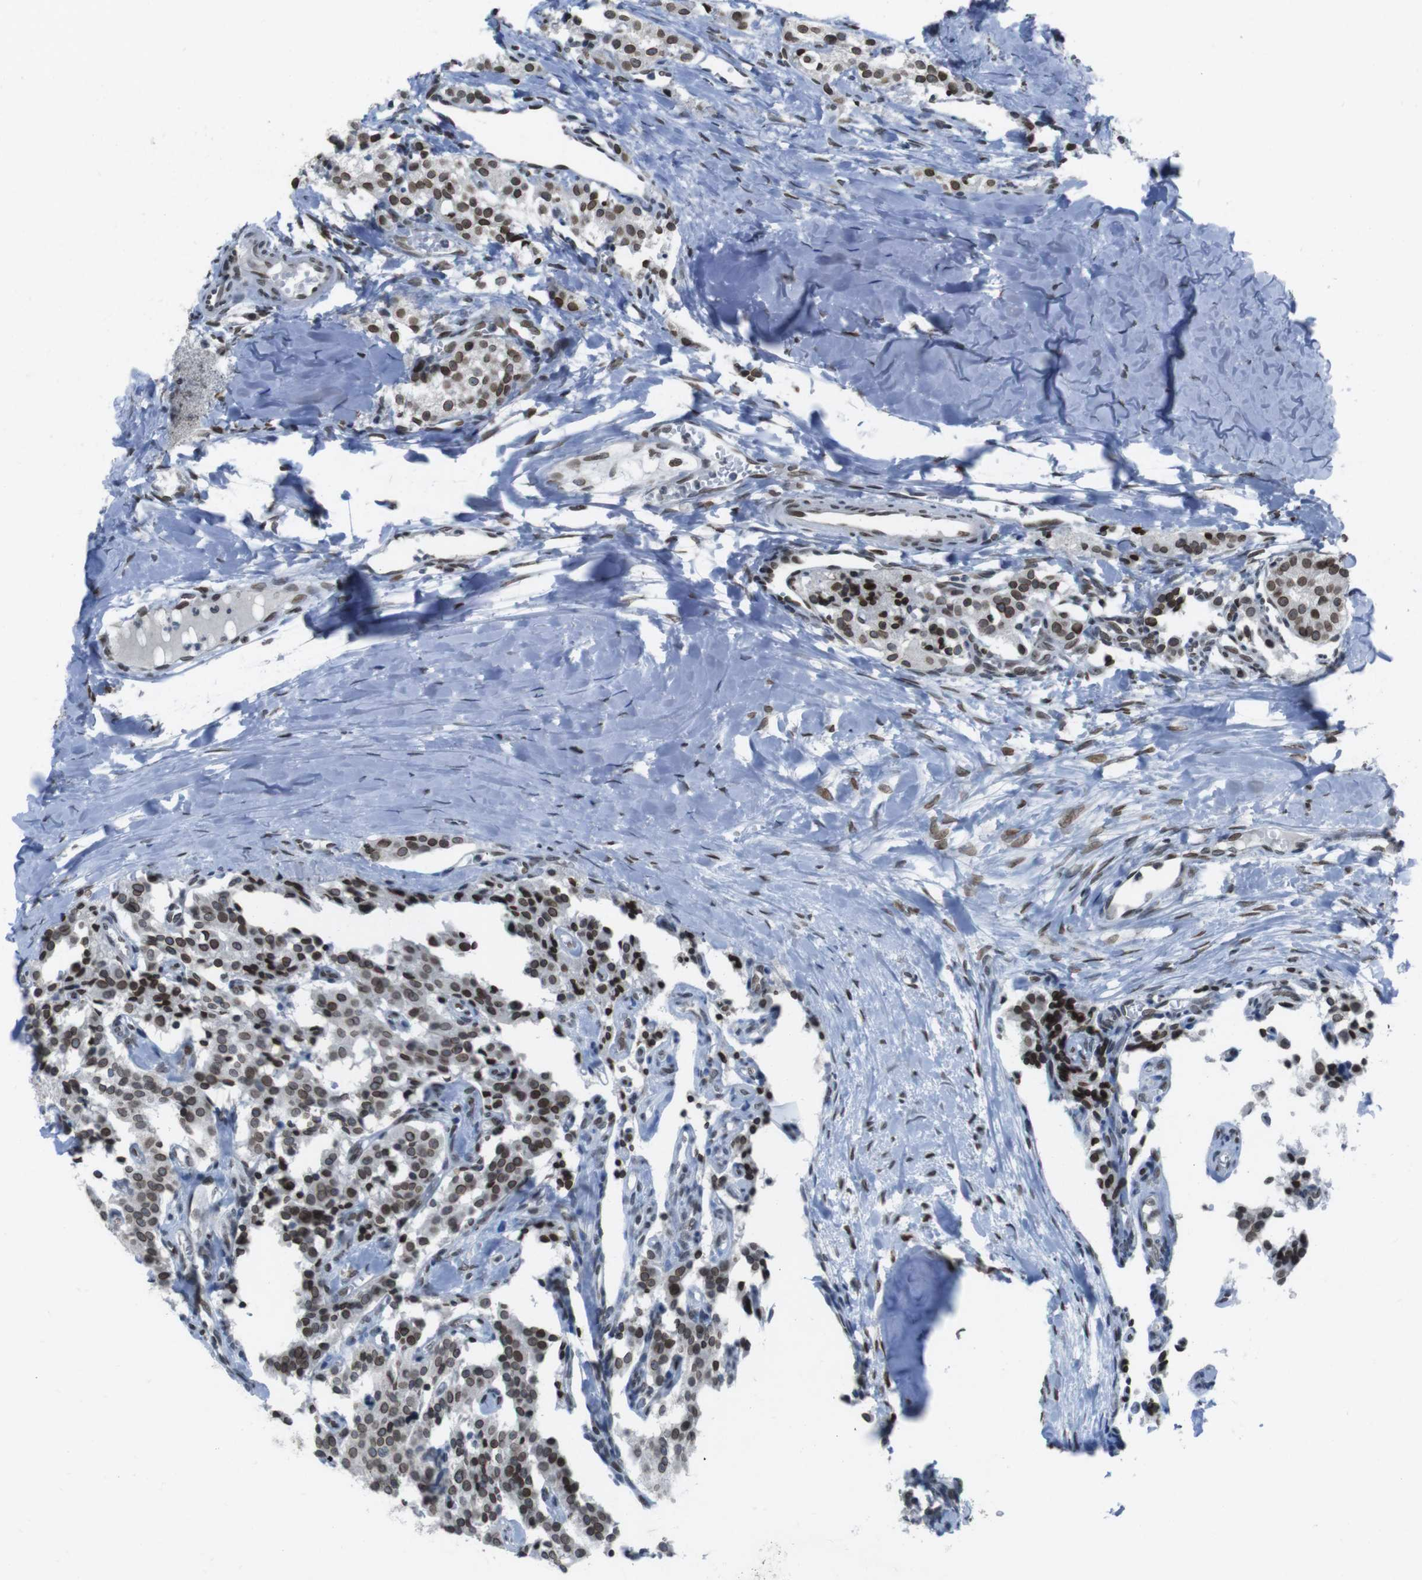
{"staining": {"intensity": "strong", "quantity": ">75%", "location": "cytoplasmic/membranous,nuclear"}, "tissue": "carcinoid", "cell_type": "Tumor cells", "image_type": "cancer", "snomed": [{"axis": "morphology", "description": "Carcinoid, malignant, NOS"}, {"axis": "topography", "description": "Lung"}], "caption": "Carcinoid (malignant) was stained to show a protein in brown. There is high levels of strong cytoplasmic/membranous and nuclear expression in about >75% of tumor cells. Immunohistochemistry (ihc) stains the protein in brown and the nuclei are stained blue.", "gene": "MAD1L1", "patient": {"sex": "male", "age": 30}}